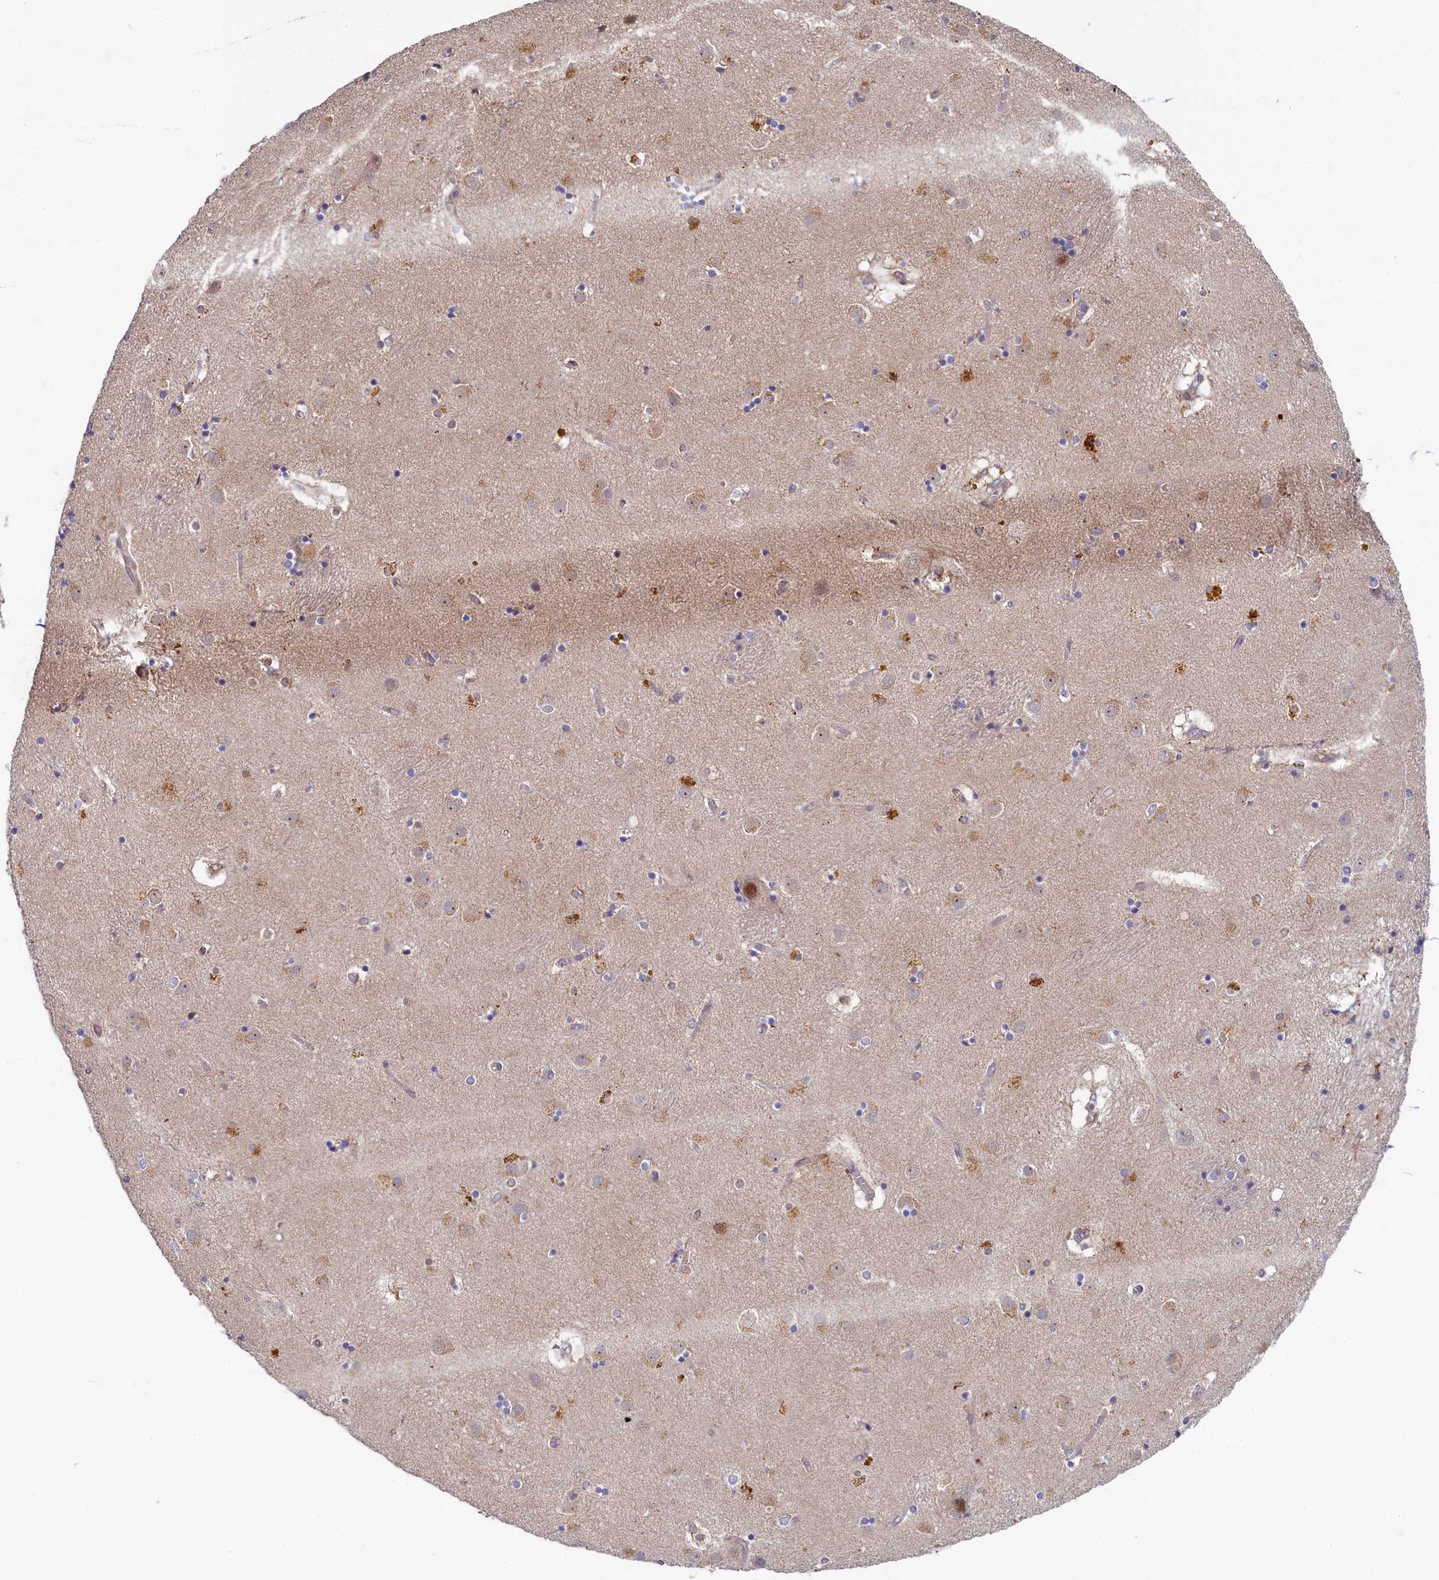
{"staining": {"intensity": "weak", "quantity": "<25%", "location": "cytoplasmic/membranous"}, "tissue": "caudate", "cell_type": "Glial cells", "image_type": "normal", "snomed": [{"axis": "morphology", "description": "Normal tissue, NOS"}, {"axis": "topography", "description": "Lateral ventricle wall"}], "caption": "Protein analysis of unremarkable caudate reveals no significant expression in glial cells. (Brightfield microscopy of DAB (3,3'-diaminobenzidine) IHC at high magnification).", "gene": "CEP20", "patient": {"sex": "male", "age": 70}}